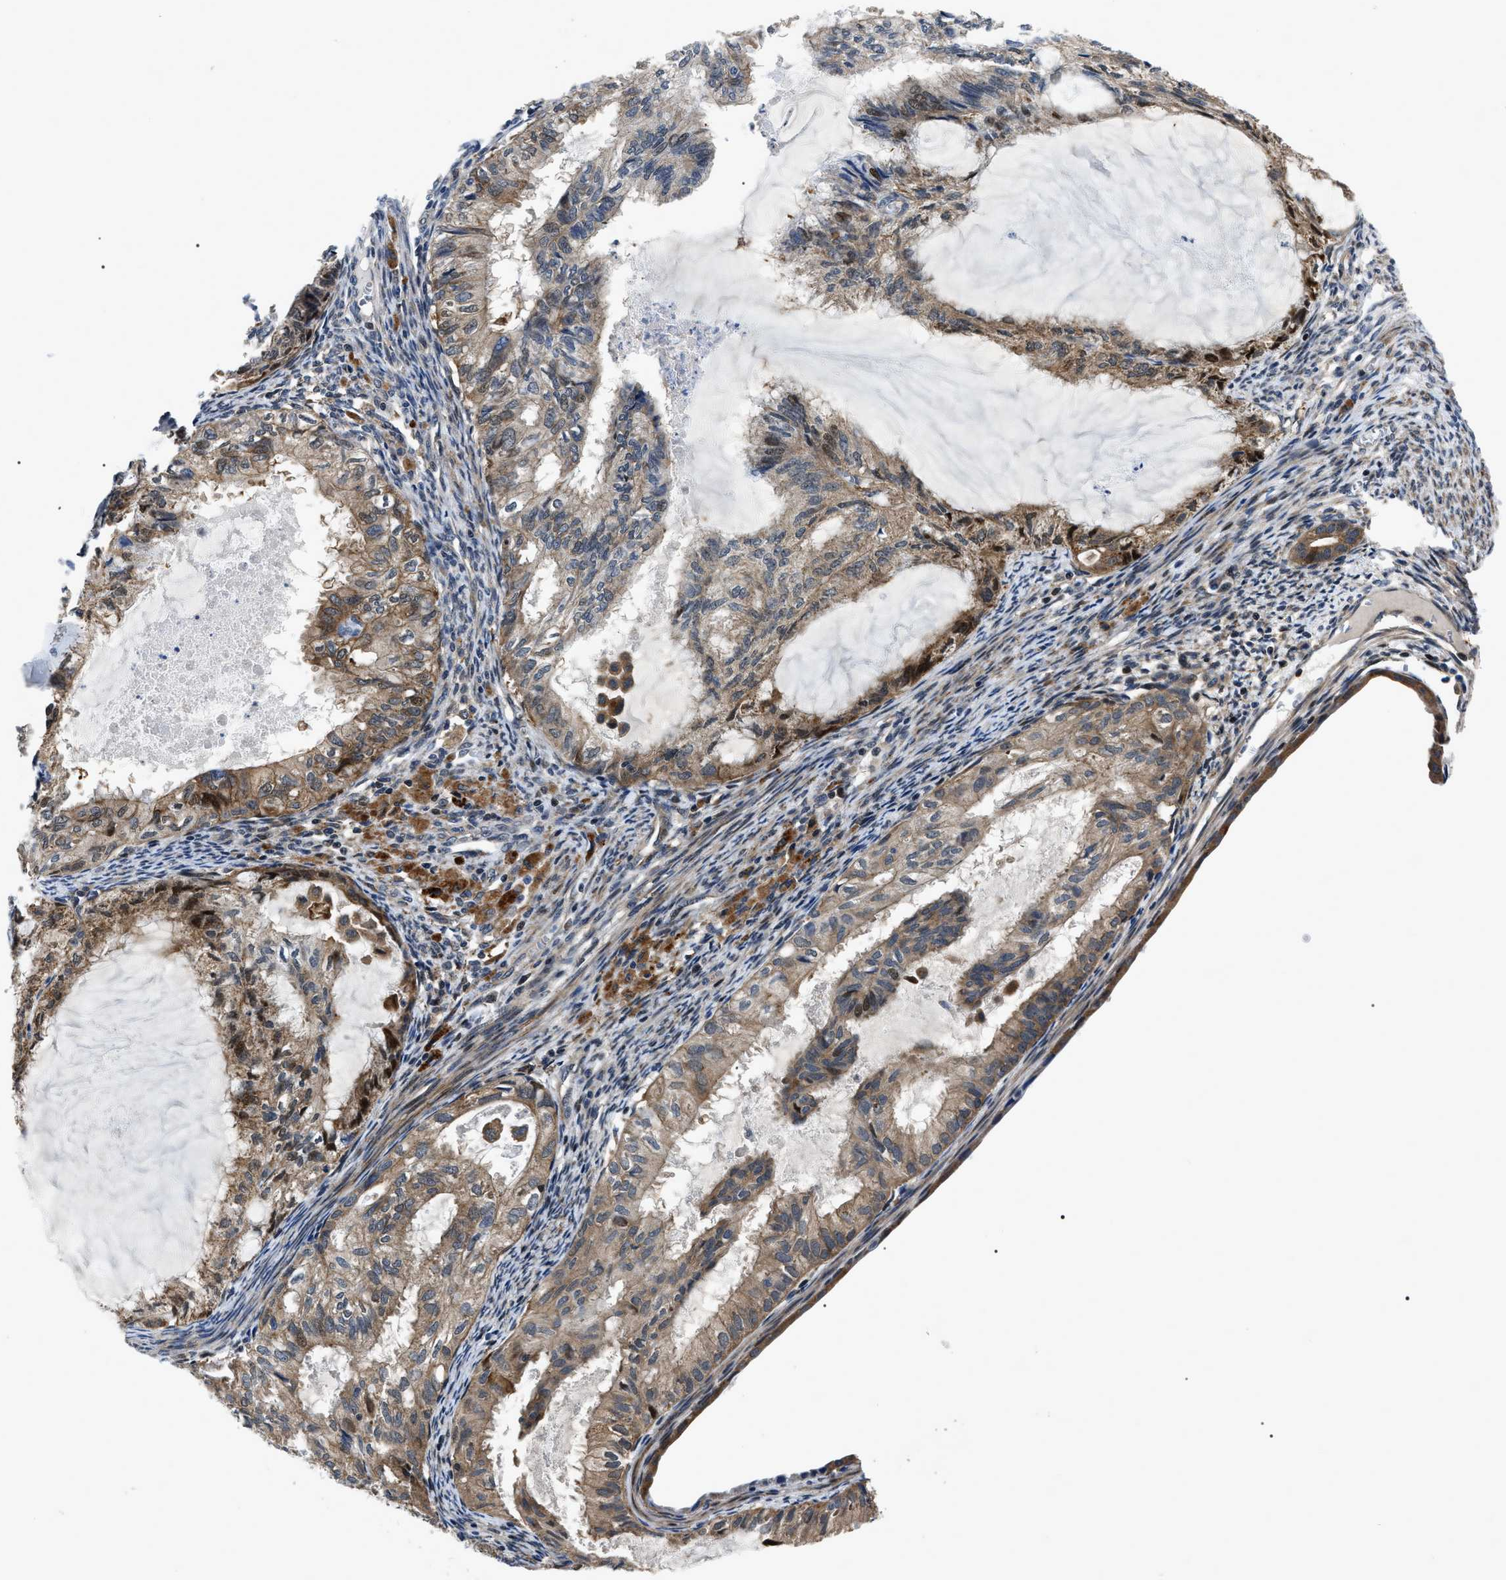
{"staining": {"intensity": "moderate", "quantity": ">75%", "location": "cytoplasmic/membranous"}, "tissue": "cervical cancer", "cell_type": "Tumor cells", "image_type": "cancer", "snomed": [{"axis": "morphology", "description": "Normal tissue, NOS"}, {"axis": "morphology", "description": "Adenocarcinoma, NOS"}, {"axis": "topography", "description": "Cervix"}, {"axis": "topography", "description": "Endometrium"}], "caption": "Tumor cells reveal medium levels of moderate cytoplasmic/membranous expression in about >75% of cells in human cervical cancer (adenocarcinoma).", "gene": "PPWD1", "patient": {"sex": "female", "age": 86}}